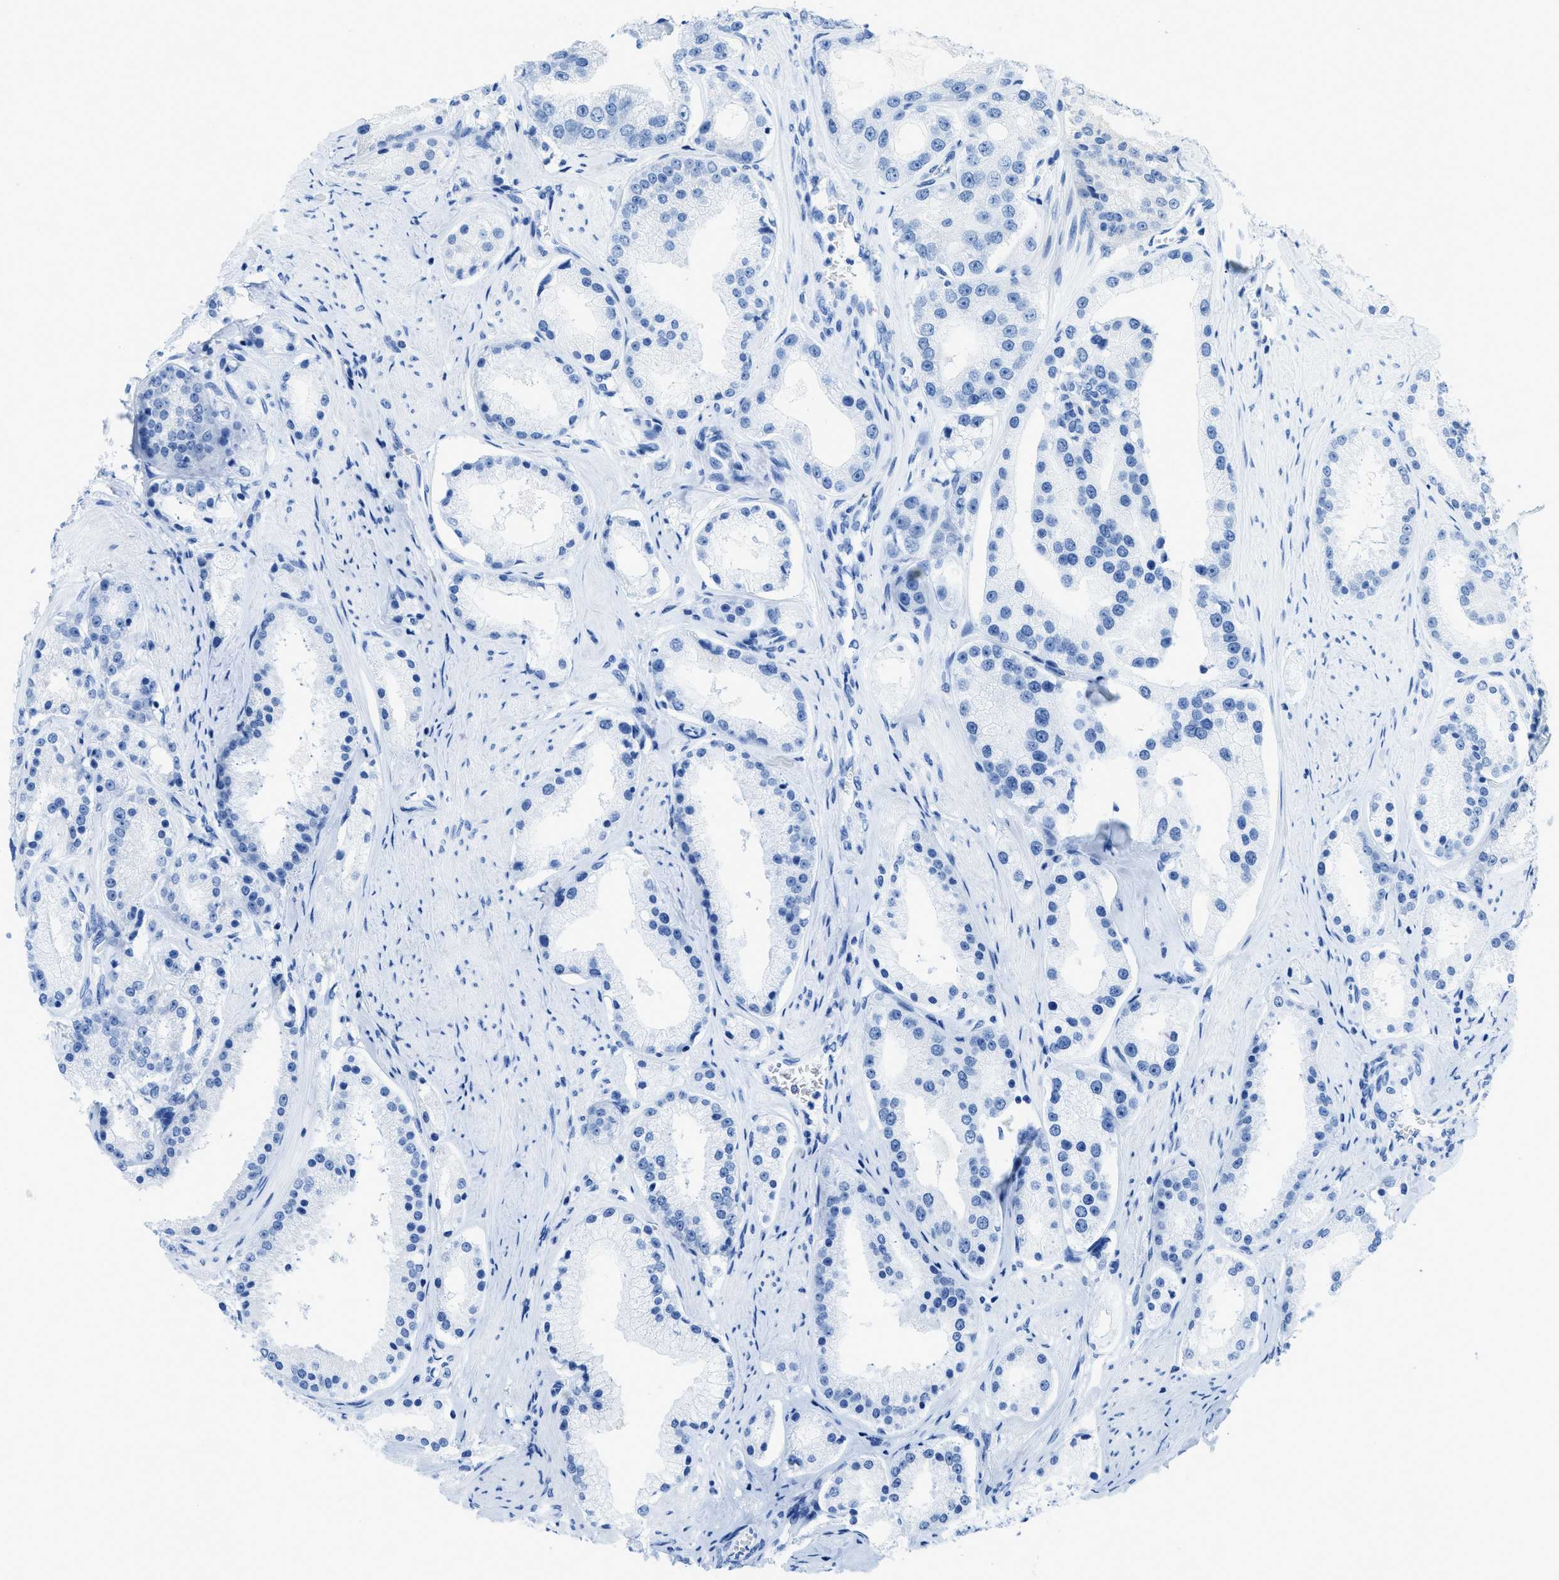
{"staining": {"intensity": "negative", "quantity": "none", "location": "none"}, "tissue": "prostate cancer", "cell_type": "Tumor cells", "image_type": "cancer", "snomed": [{"axis": "morphology", "description": "Adenocarcinoma, Low grade"}, {"axis": "topography", "description": "Prostate"}], "caption": "Human prostate cancer stained for a protein using immunohistochemistry shows no staining in tumor cells.", "gene": "CDKN2A", "patient": {"sex": "male", "age": 63}}